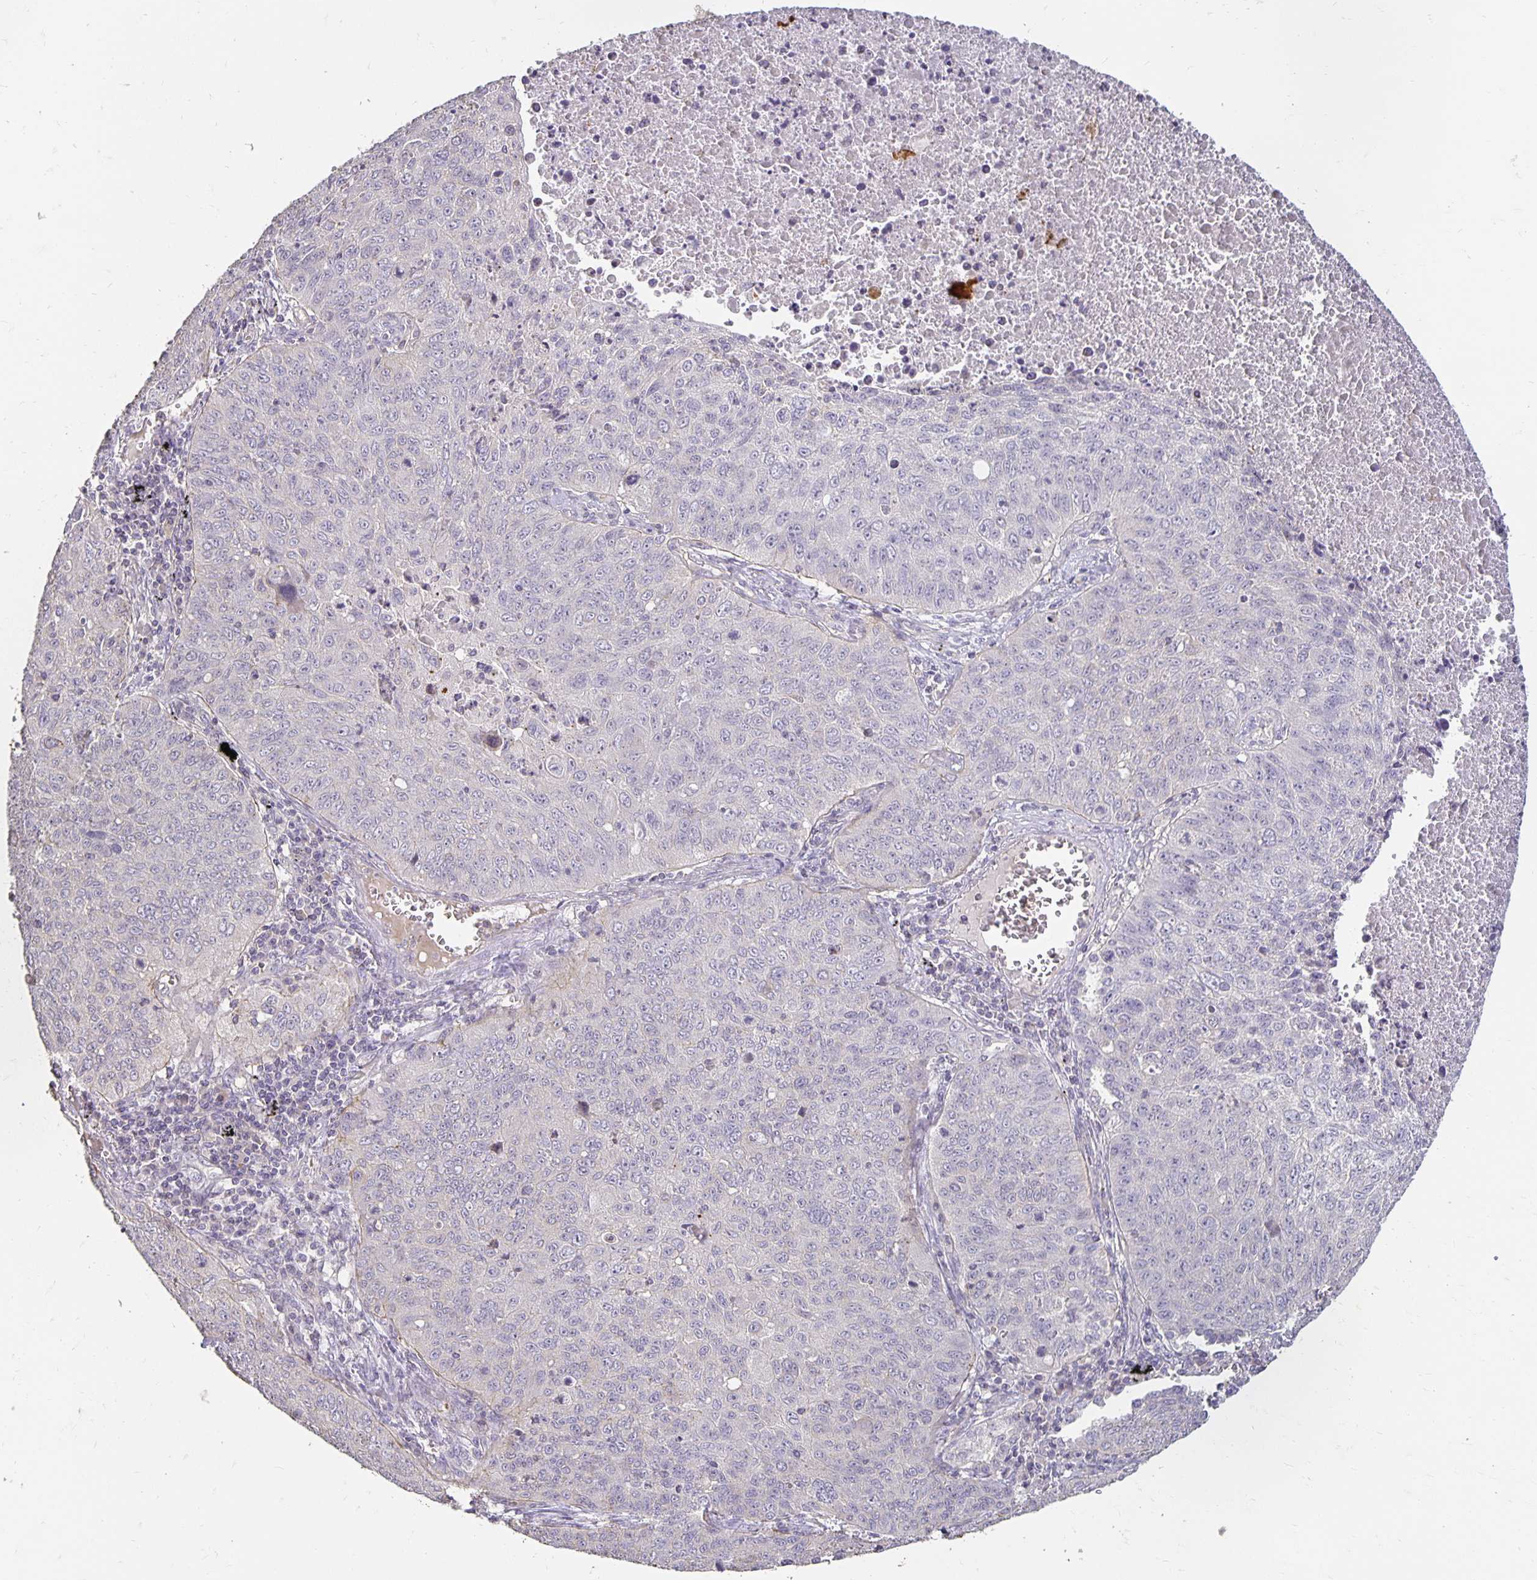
{"staining": {"intensity": "negative", "quantity": "none", "location": "none"}, "tissue": "lung cancer", "cell_type": "Tumor cells", "image_type": "cancer", "snomed": [{"axis": "morphology", "description": "Normal morphology"}, {"axis": "morphology", "description": "Aneuploidy"}, {"axis": "morphology", "description": "Squamous cell carcinoma, NOS"}, {"axis": "topography", "description": "Lymph node"}, {"axis": "topography", "description": "Lung"}], "caption": "Tumor cells are negative for brown protein staining in lung squamous cell carcinoma.", "gene": "CST6", "patient": {"sex": "female", "age": 76}}